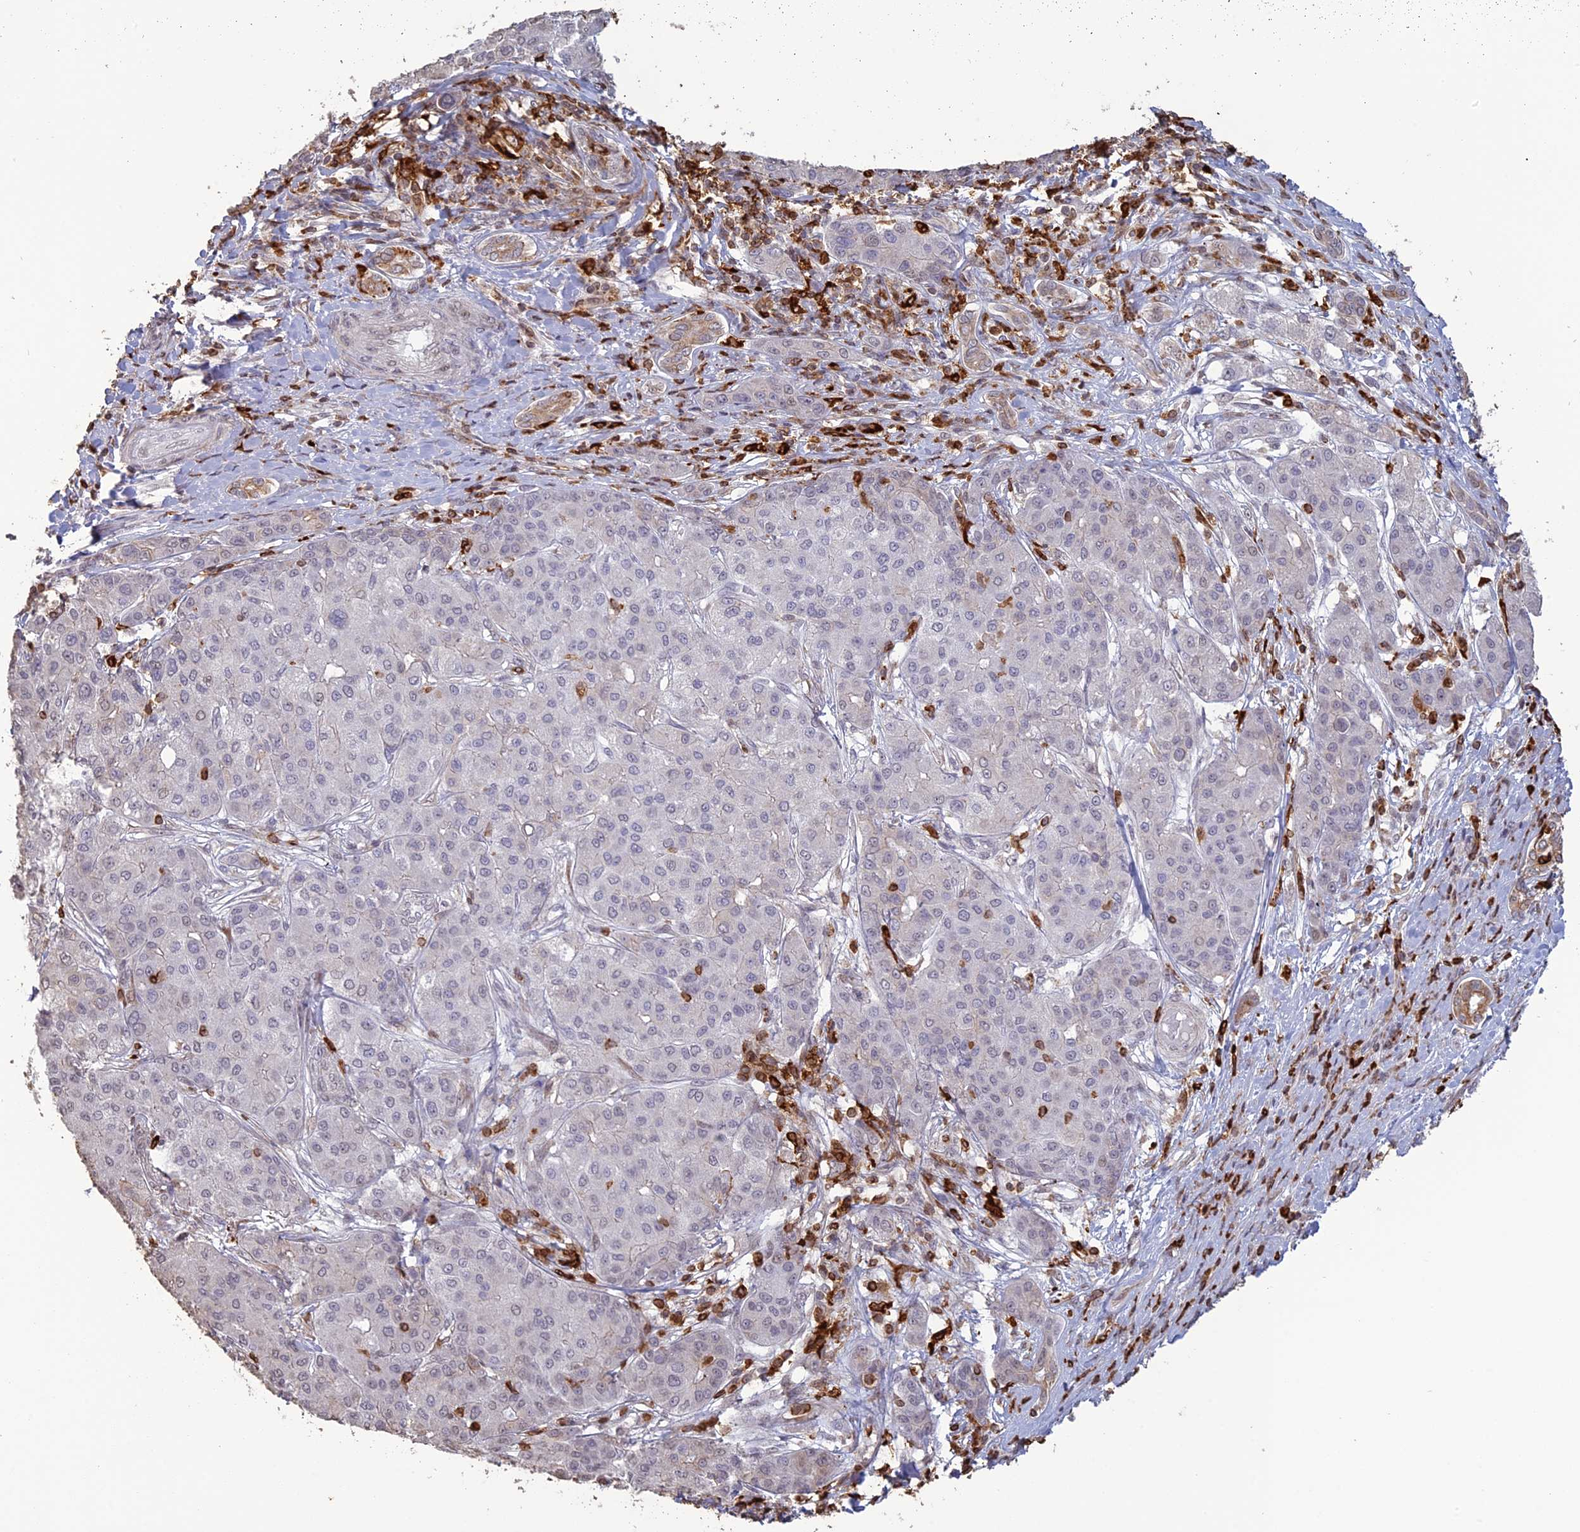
{"staining": {"intensity": "negative", "quantity": "none", "location": "none"}, "tissue": "liver cancer", "cell_type": "Tumor cells", "image_type": "cancer", "snomed": [{"axis": "morphology", "description": "Carcinoma, Hepatocellular, NOS"}, {"axis": "topography", "description": "Liver"}], "caption": "Liver cancer stained for a protein using immunohistochemistry (IHC) shows no positivity tumor cells.", "gene": "APOBR", "patient": {"sex": "male", "age": 65}}